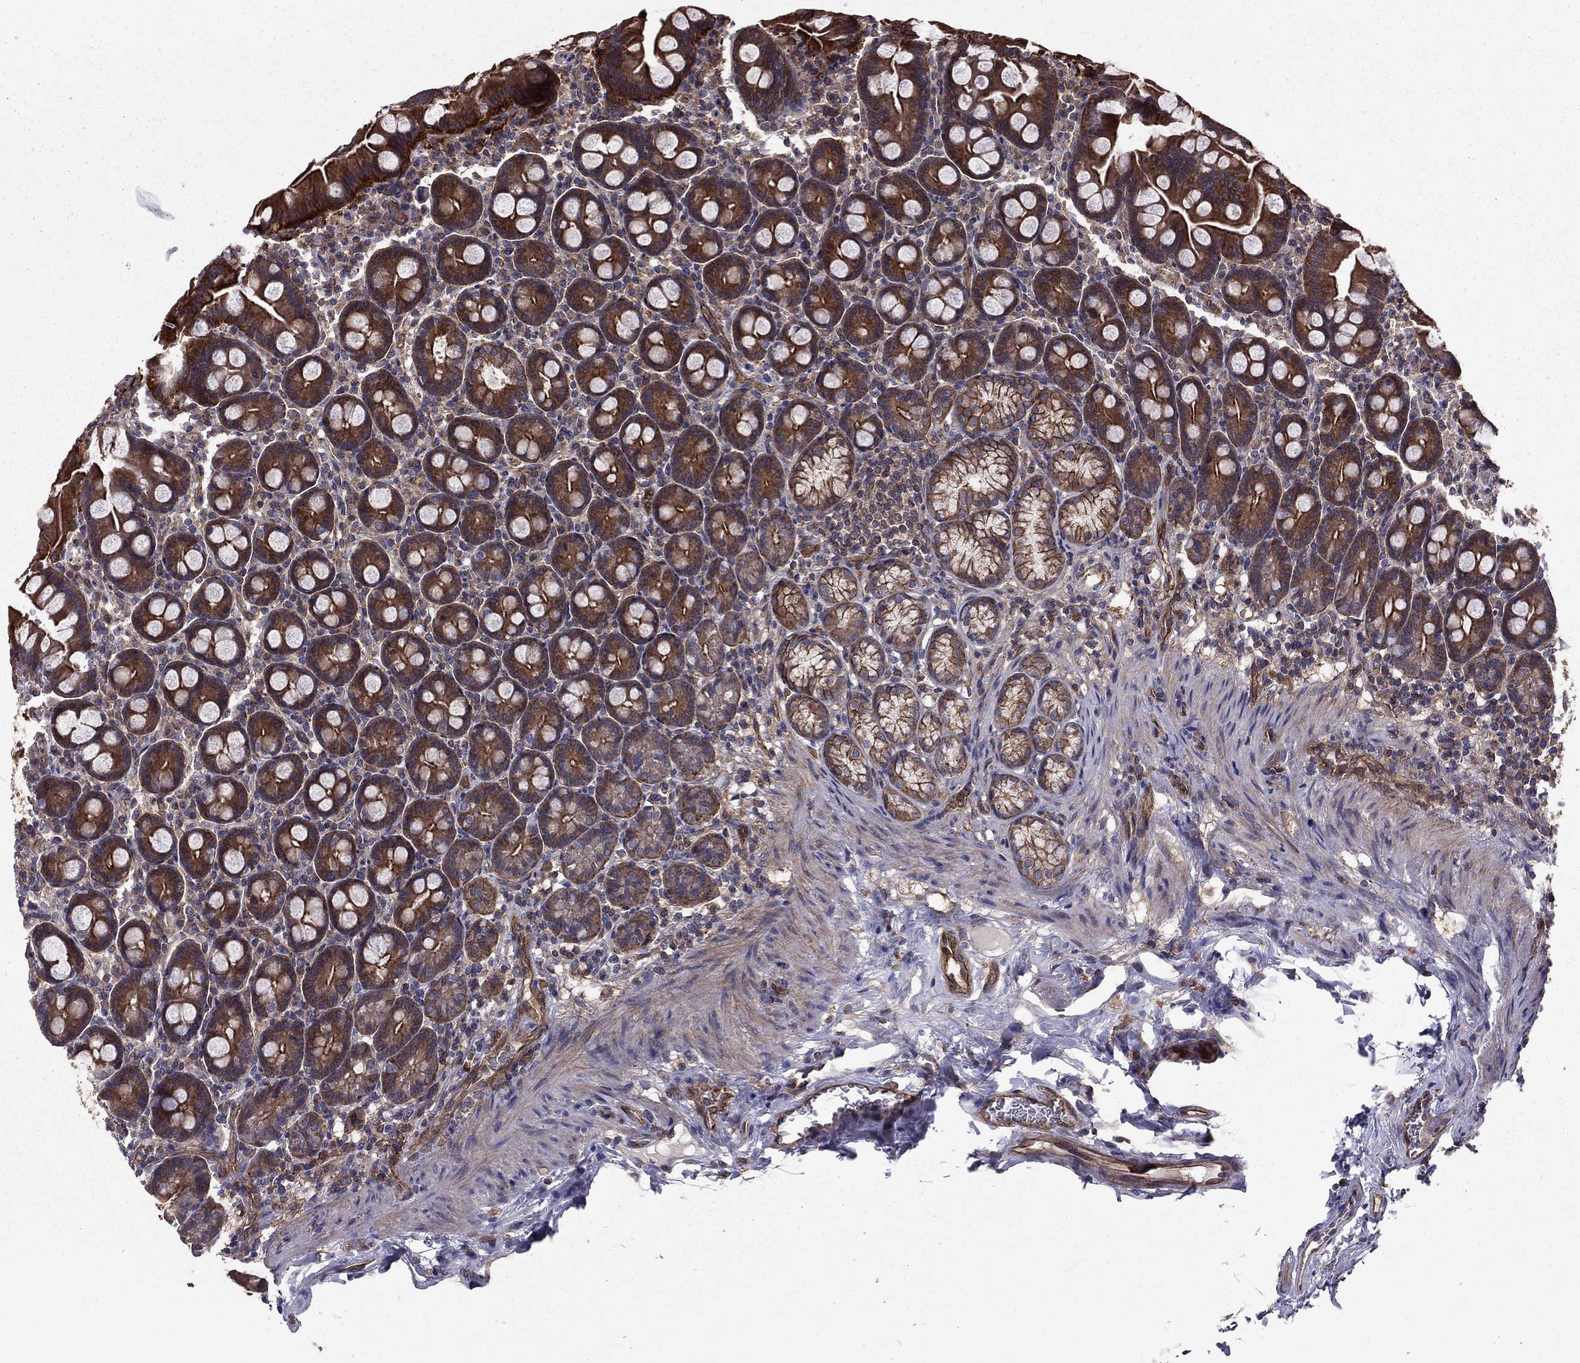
{"staining": {"intensity": "strong", "quantity": "25%-75%", "location": "cytoplasmic/membranous"}, "tissue": "small intestine", "cell_type": "Glandular cells", "image_type": "normal", "snomed": [{"axis": "morphology", "description": "Normal tissue, NOS"}, {"axis": "topography", "description": "Small intestine"}], "caption": "Immunohistochemical staining of benign human small intestine reveals 25%-75% levels of strong cytoplasmic/membranous protein expression in approximately 25%-75% of glandular cells.", "gene": "SHMT1", "patient": {"sex": "female", "age": 44}}